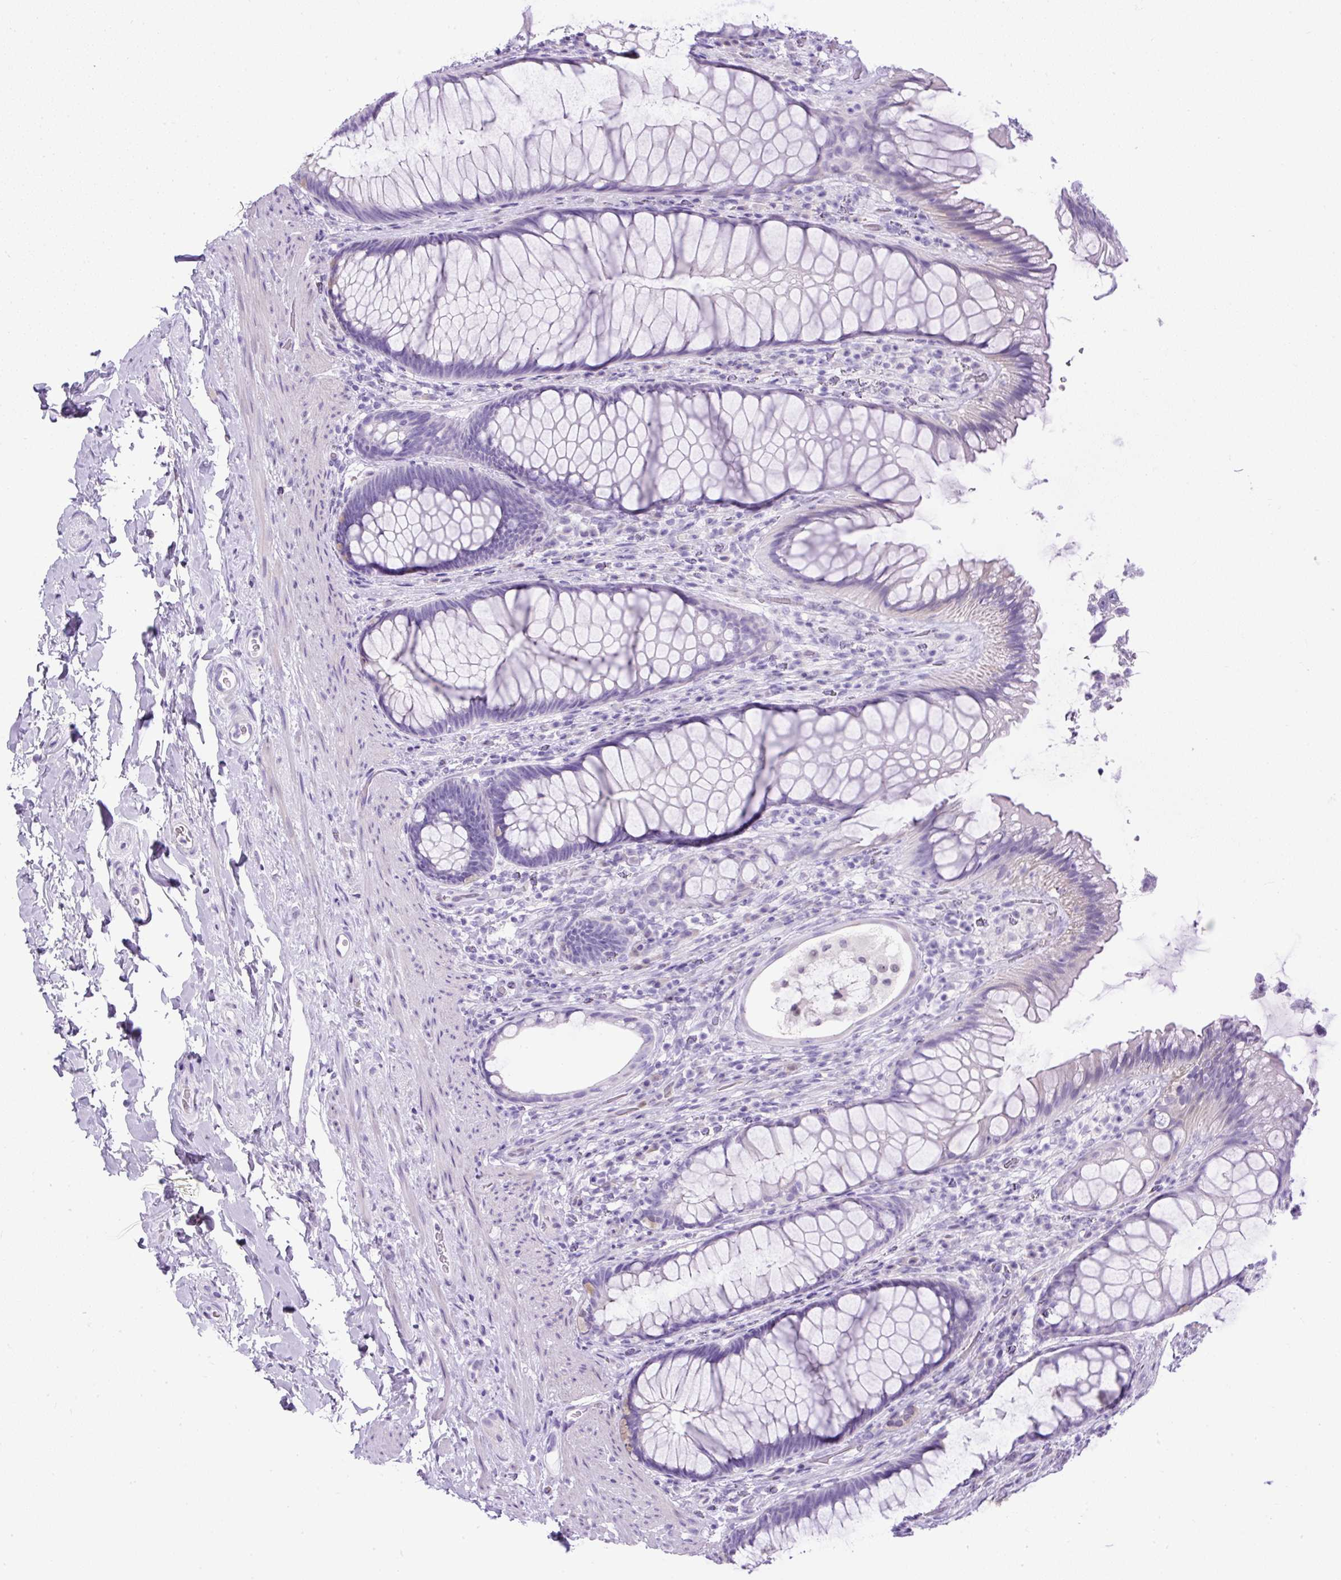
{"staining": {"intensity": "negative", "quantity": "none", "location": "none"}, "tissue": "rectum", "cell_type": "Glandular cells", "image_type": "normal", "snomed": [{"axis": "morphology", "description": "Normal tissue, NOS"}, {"axis": "topography", "description": "Rectum"}], "caption": "This is an immunohistochemistry (IHC) image of benign rectum. There is no expression in glandular cells.", "gene": "UPP1", "patient": {"sex": "male", "age": 53}}